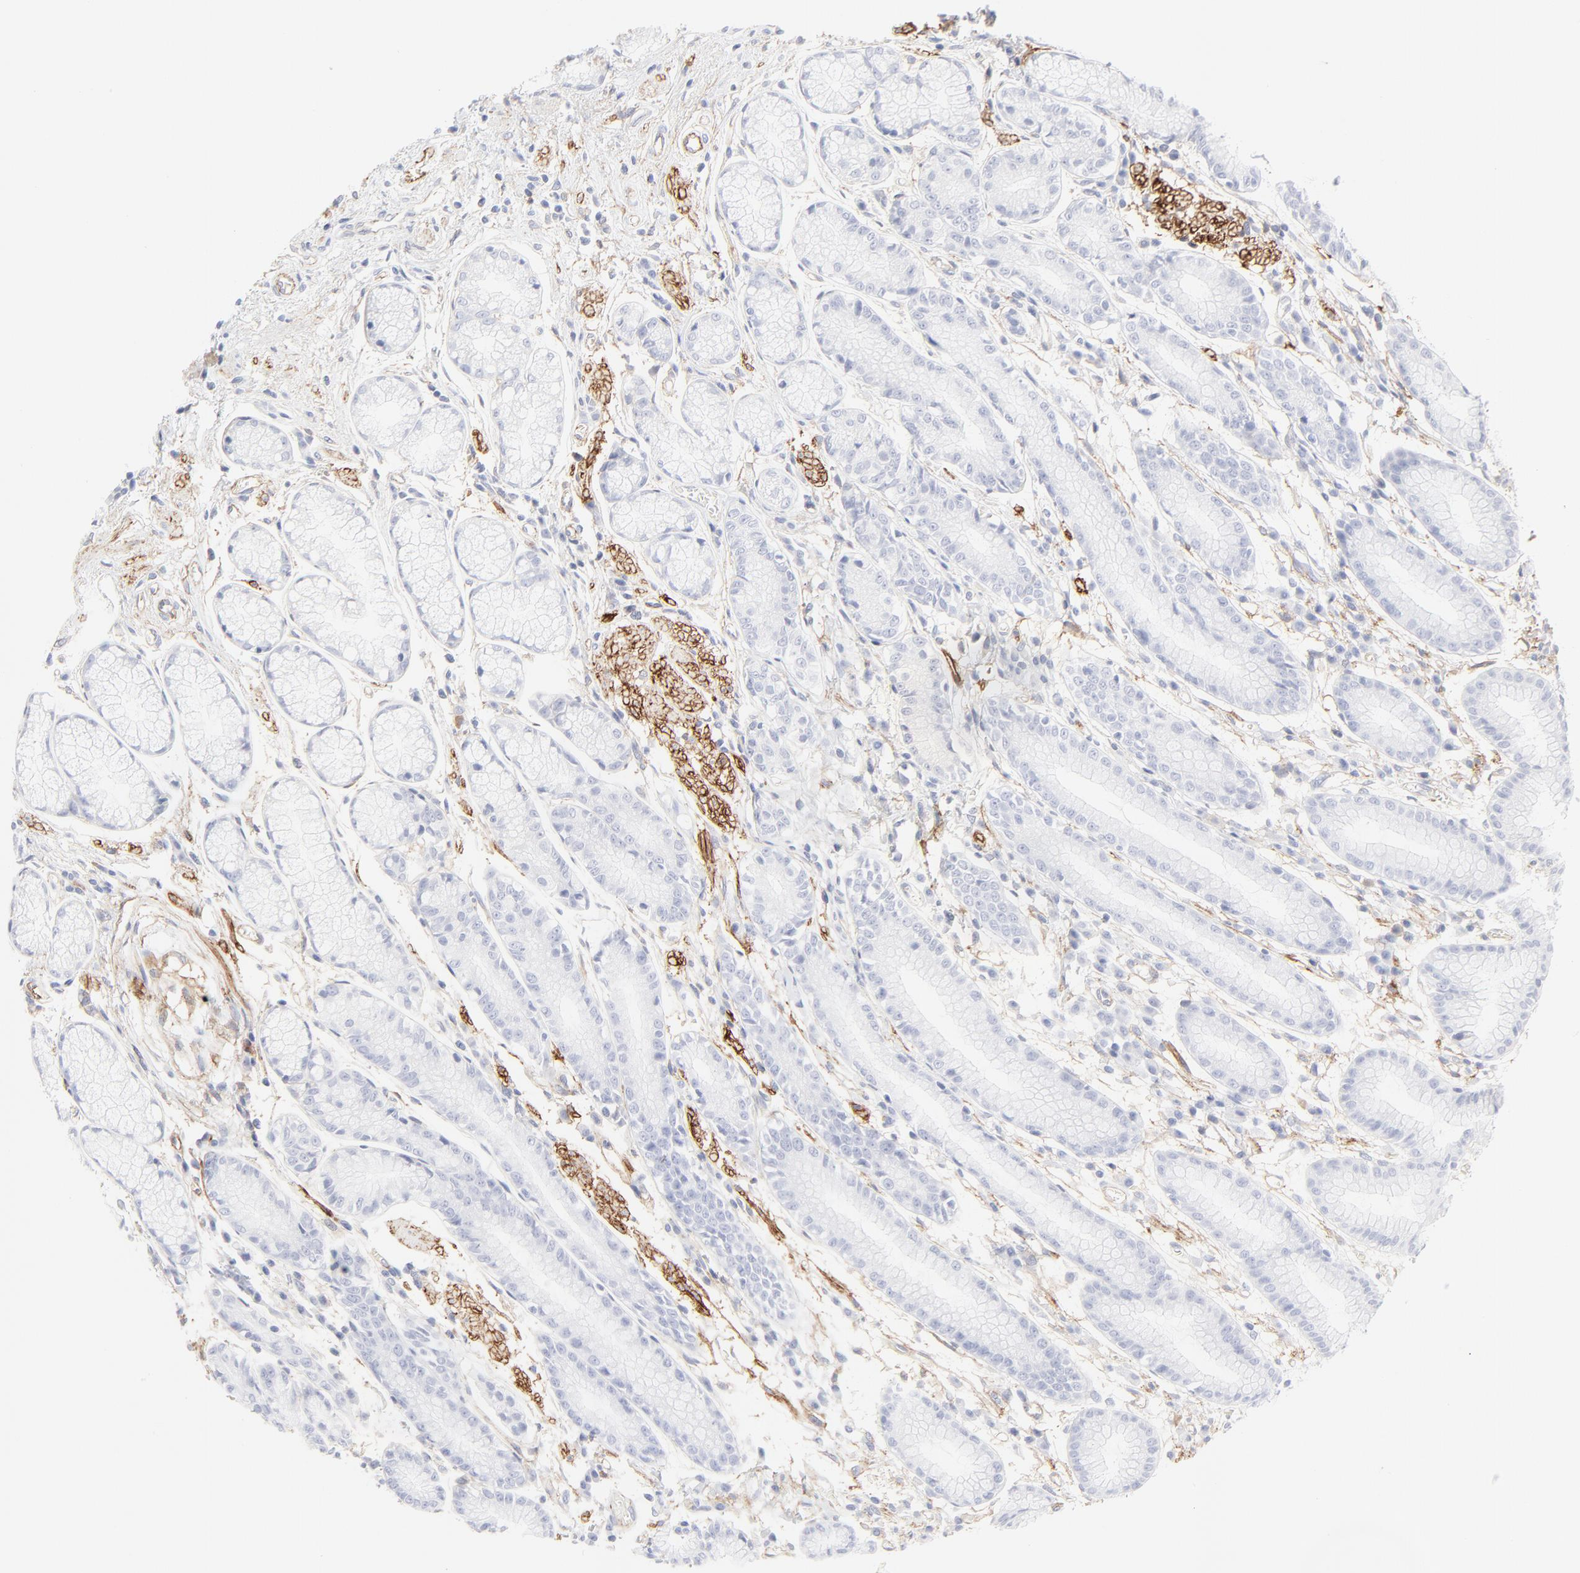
{"staining": {"intensity": "negative", "quantity": "none", "location": "none"}, "tissue": "stomach", "cell_type": "Glandular cells", "image_type": "normal", "snomed": [{"axis": "morphology", "description": "Normal tissue, NOS"}, {"axis": "morphology", "description": "Inflammation, NOS"}, {"axis": "topography", "description": "Stomach, lower"}], "caption": "Unremarkable stomach was stained to show a protein in brown. There is no significant expression in glandular cells. (DAB (3,3'-diaminobenzidine) IHC, high magnification).", "gene": "ITGA5", "patient": {"sex": "male", "age": 59}}